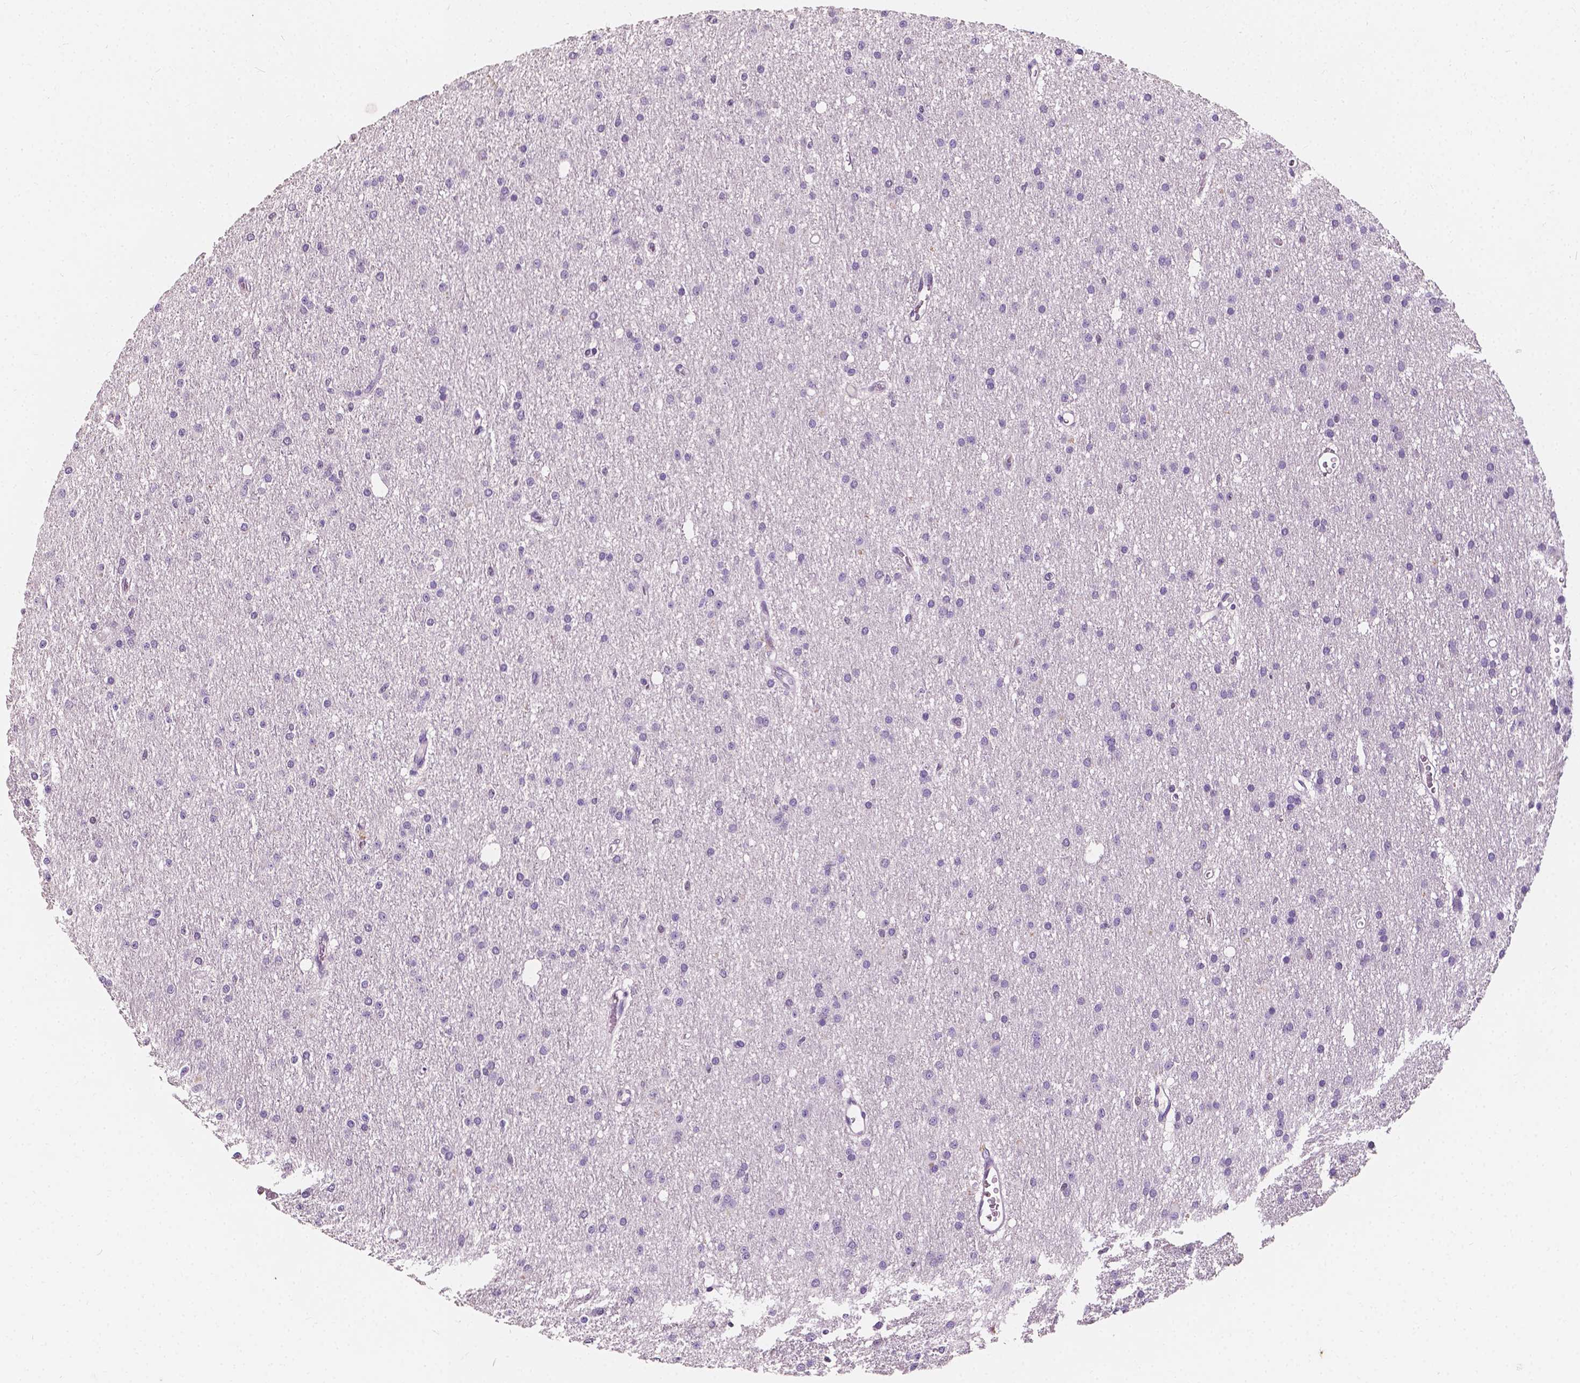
{"staining": {"intensity": "negative", "quantity": "none", "location": "none"}, "tissue": "glioma", "cell_type": "Tumor cells", "image_type": "cancer", "snomed": [{"axis": "morphology", "description": "Glioma, malignant, Low grade"}, {"axis": "topography", "description": "Brain"}], "caption": "Immunohistochemical staining of human malignant low-grade glioma exhibits no significant staining in tumor cells.", "gene": "TAL1", "patient": {"sex": "male", "age": 27}}